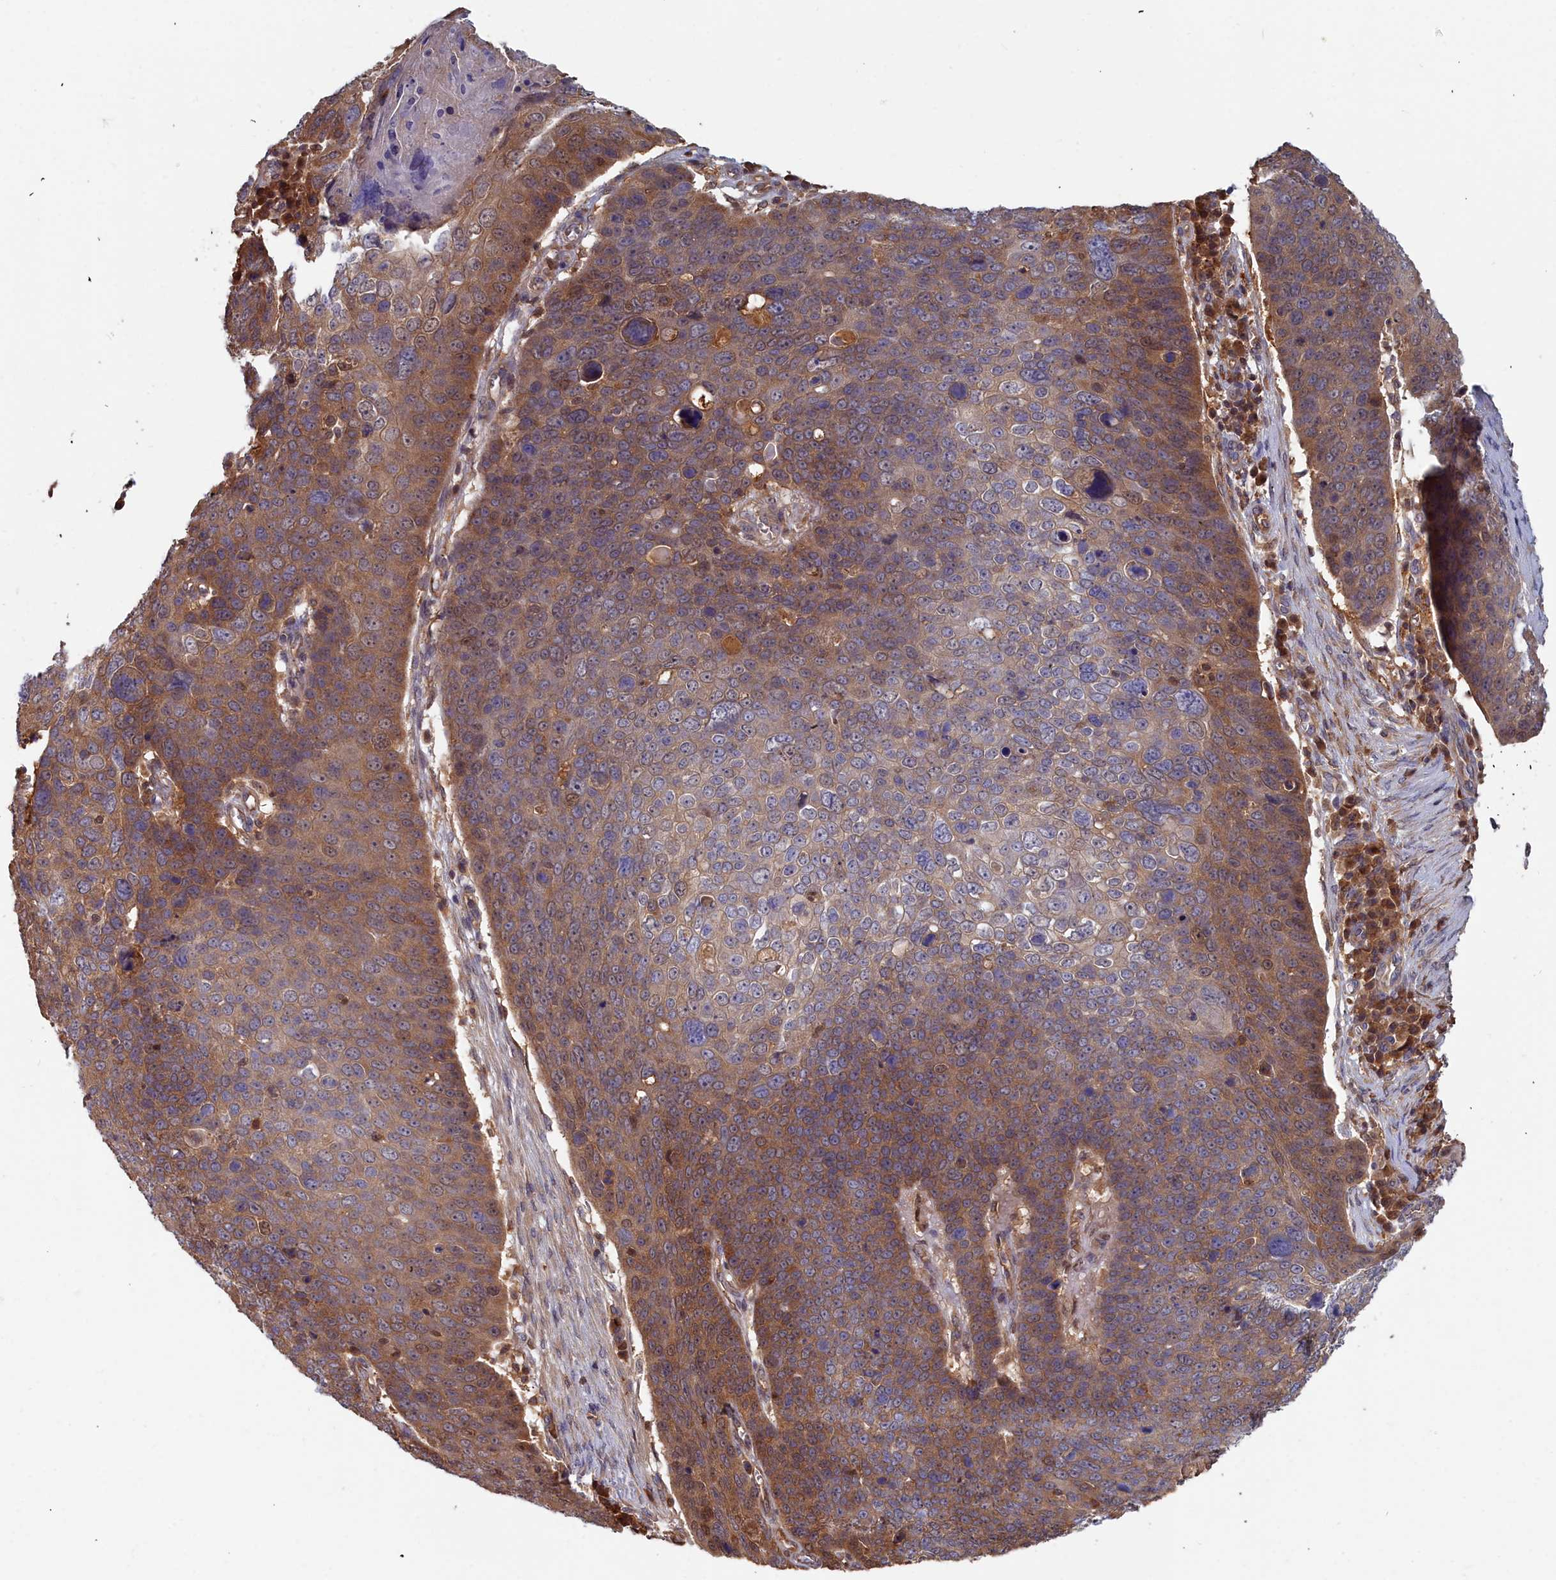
{"staining": {"intensity": "moderate", "quantity": ">75%", "location": "cytoplasmic/membranous,nuclear"}, "tissue": "skin cancer", "cell_type": "Tumor cells", "image_type": "cancer", "snomed": [{"axis": "morphology", "description": "Squamous cell carcinoma, NOS"}, {"axis": "topography", "description": "Skin"}], "caption": "High-power microscopy captured an IHC micrograph of skin squamous cell carcinoma, revealing moderate cytoplasmic/membranous and nuclear staining in approximately >75% of tumor cells.", "gene": "GFRA2", "patient": {"sex": "male", "age": 71}}